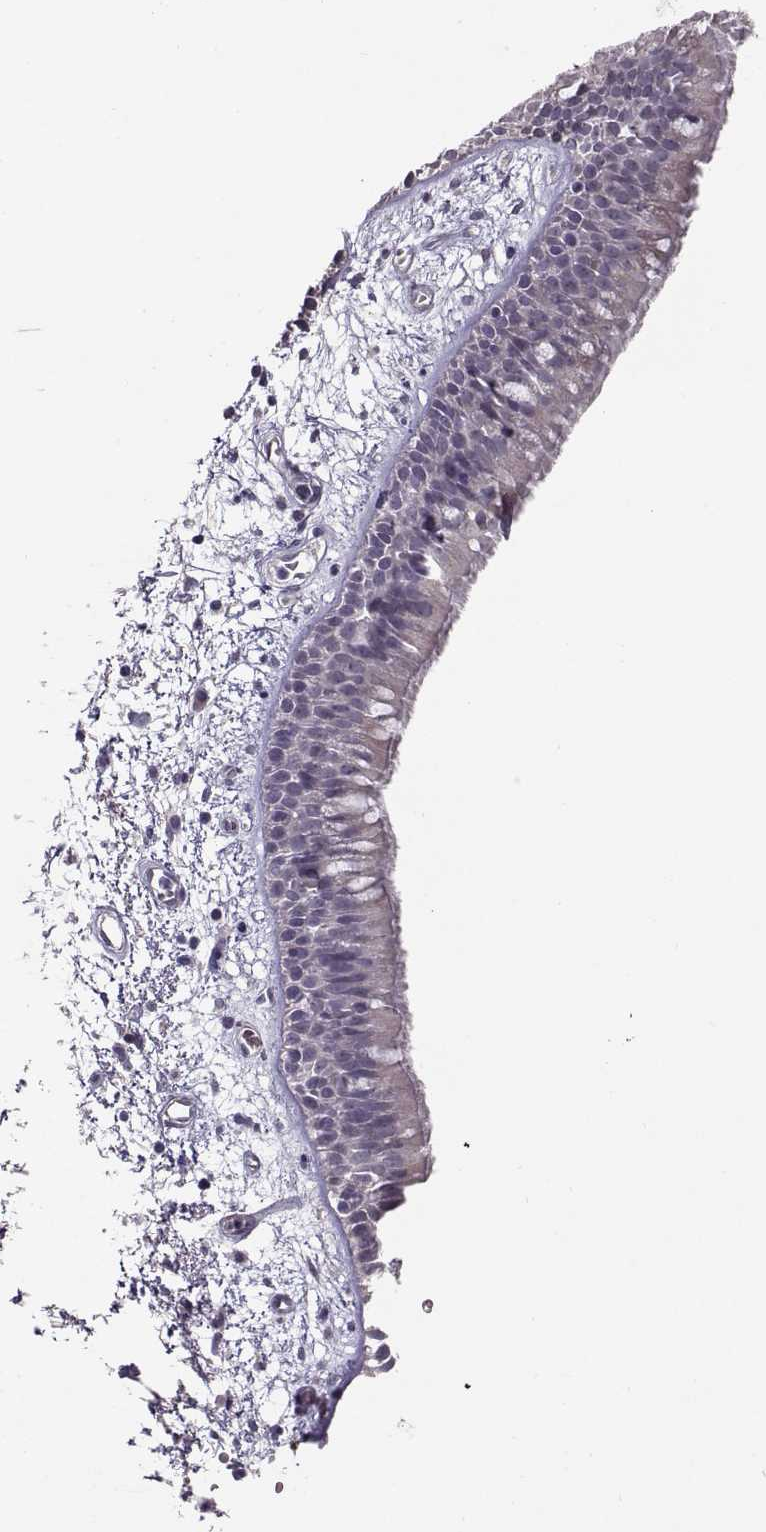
{"staining": {"intensity": "negative", "quantity": "none", "location": "none"}, "tissue": "bronchus", "cell_type": "Respiratory epithelial cells", "image_type": "normal", "snomed": [{"axis": "morphology", "description": "Normal tissue, NOS"}, {"axis": "morphology", "description": "Squamous cell carcinoma, NOS"}, {"axis": "topography", "description": "Cartilage tissue"}, {"axis": "topography", "description": "Bronchus"}, {"axis": "topography", "description": "Lung"}], "caption": "Immunohistochemical staining of normal bronchus exhibits no significant positivity in respiratory epithelial cells. (Brightfield microscopy of DAB (3,3'-diaminobenzidine) immunohistochemistry (IHC) at high magnification).", "gene": "TSPYL5", "patient": {"sex": "male", "age": 66}}